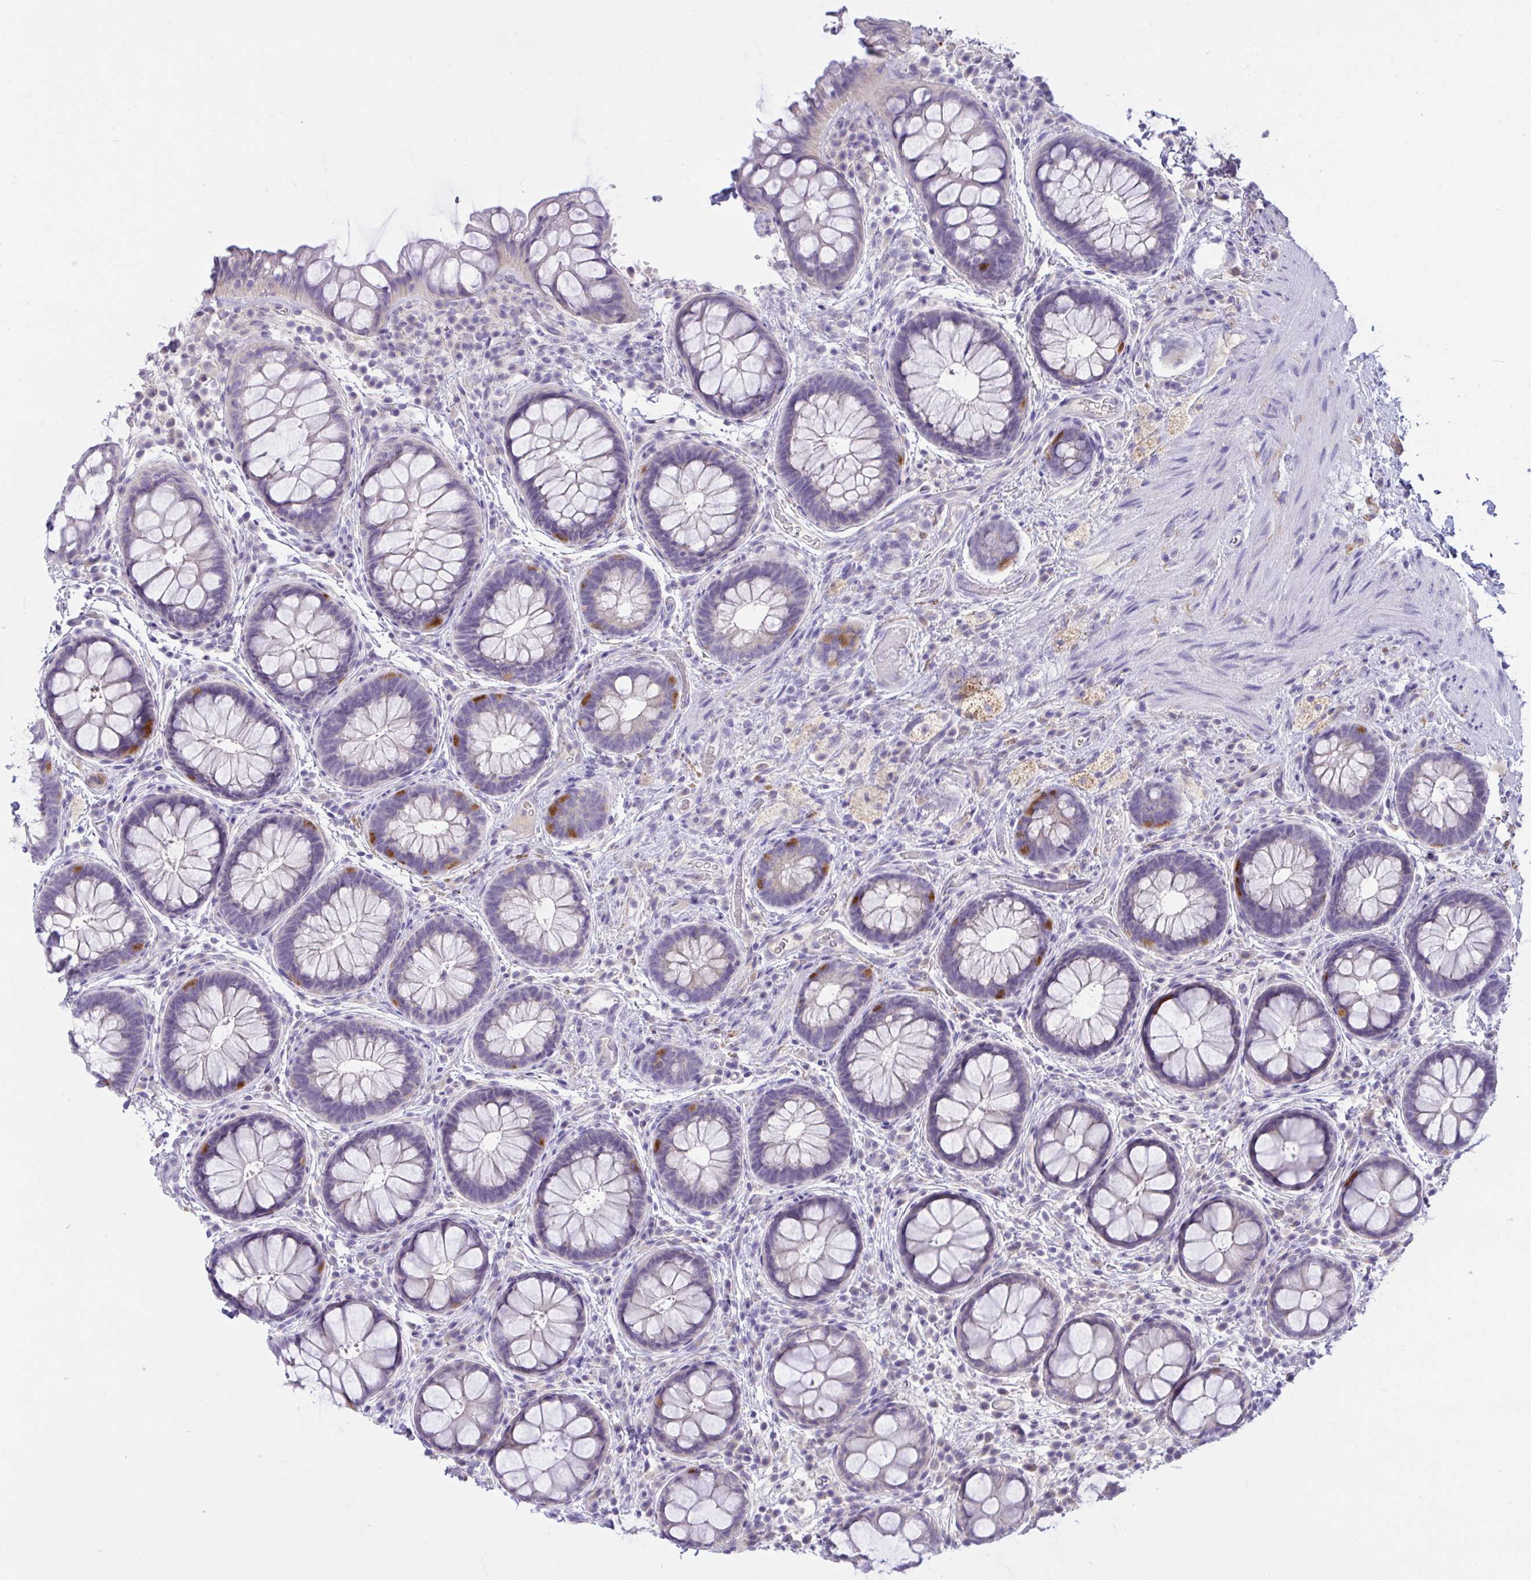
{"staining": {"intensity": "moderate", "quantity": "<25%", "location": "cytoplasmic/membranous"}, "tissue": "rectum", "cell_type": "Glandular cells", "image_type": "normal", "snomed": [{"axis": "morphology", "description": "Normal tissue, NOS"}, {"axis": "topography", "description": "Rectum"}], "caption": "IHC micrograph of normal human rectum stained for a protein (brown), which displays low levels of moderate cytoplasmic/membranous staining in about <25% of glandular cells.", "gene": "SEMA6B", "patient": {"sex": "female", "age": 69}}